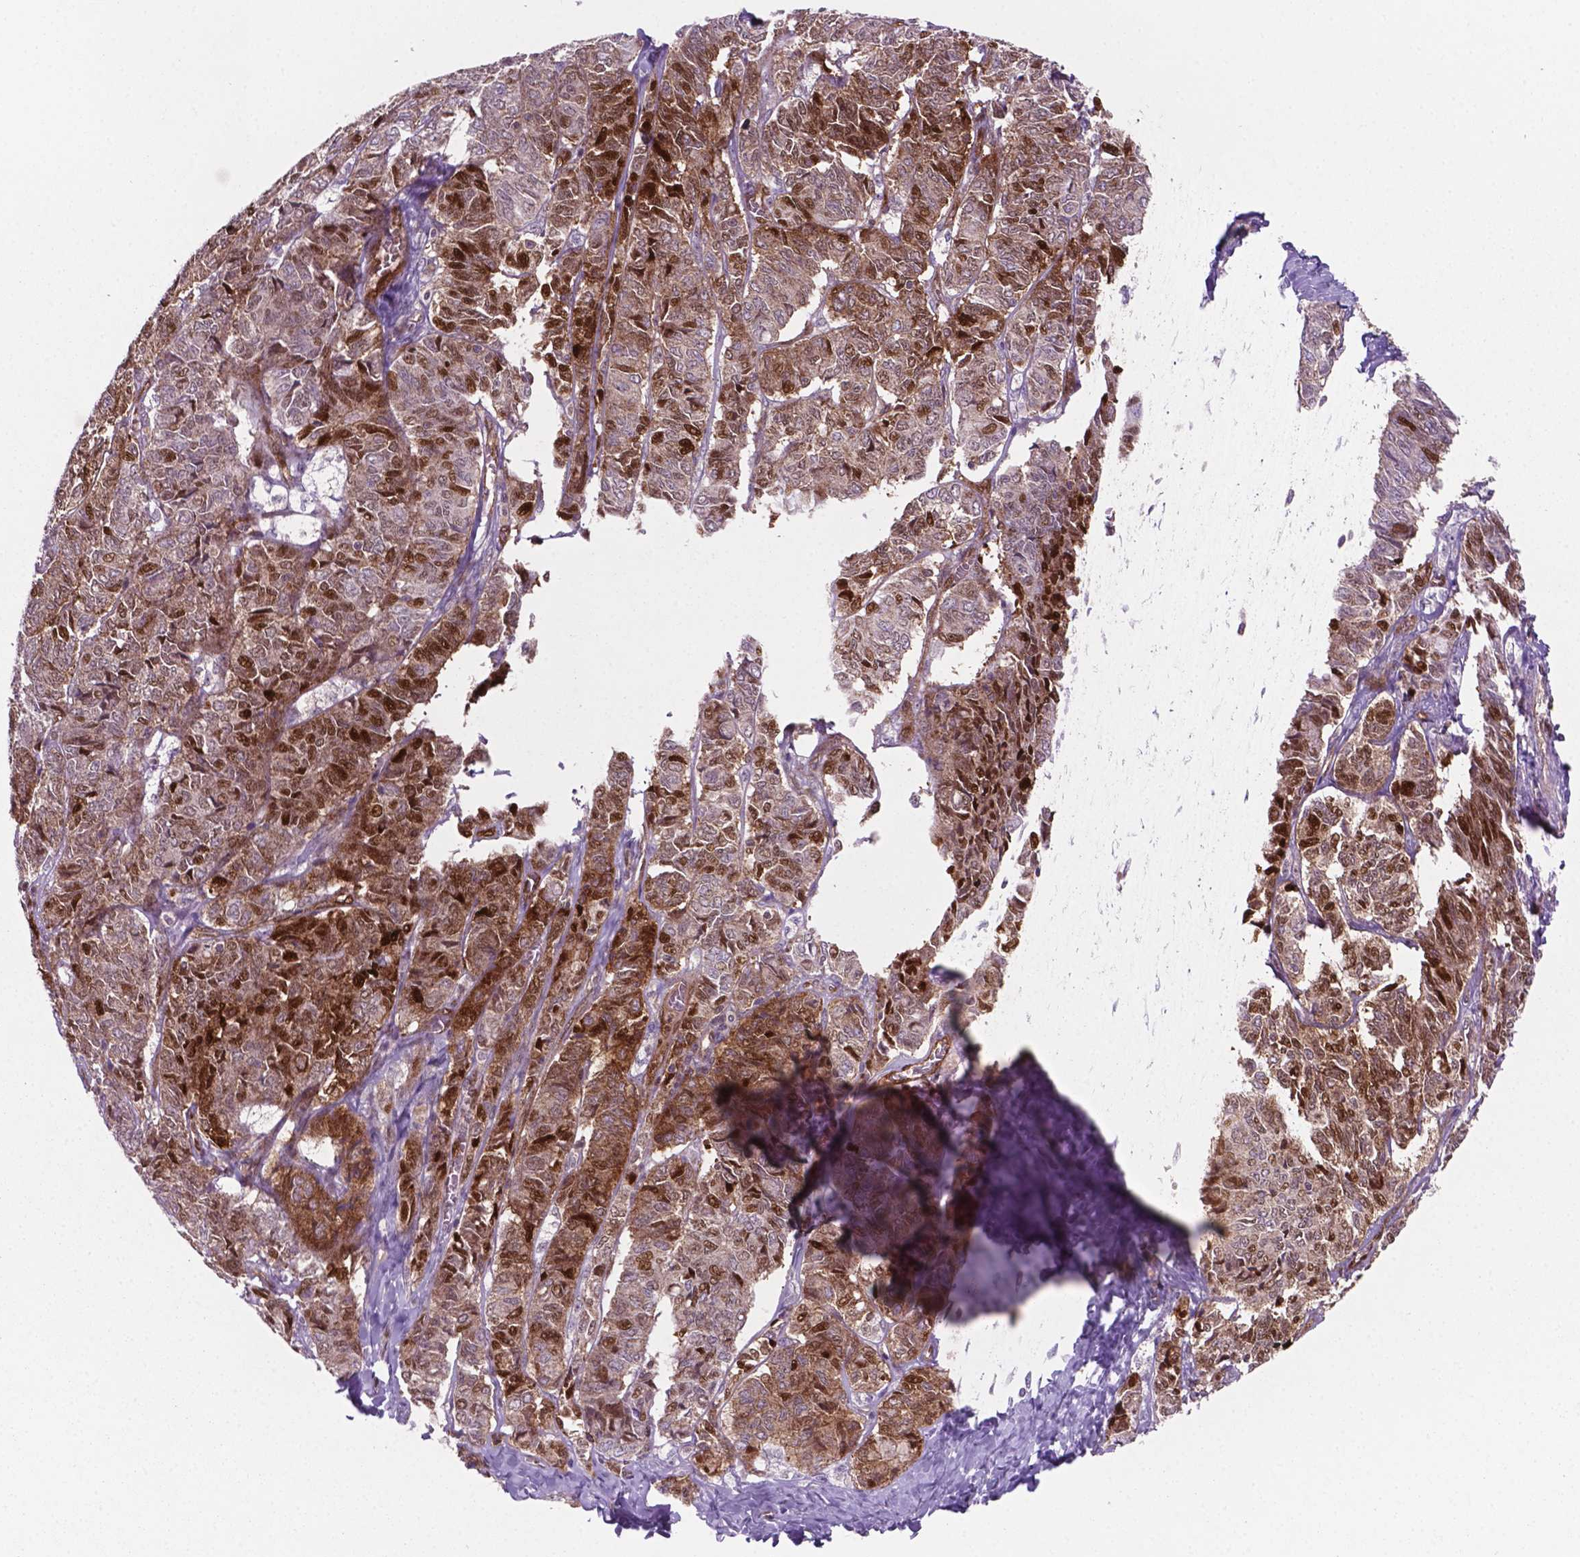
{"staining": {"intensity": "strong", "quantity": "25%-75%", "location": "cytoplasmic/membranous,nuclear"}, "tissue": "ovarian cancer", "cell_type": "Tumor cells", "image_type": "cancer", "snomed": [{"axis": "morphology", "description": "Carcinoma, endometroid"}, {"axis": "topography", "description": "Ovary"}], "caption": "Endometroid carcinoma (ovarian) stained with DAB immunohistochemistry (IHC) shows high levels of strong cytoplasmic/membranous and nuclear staining in about 25%-75% of tumor cells.", "gene": "LDHA", "patient": {"sex": "female", "age": 80}}